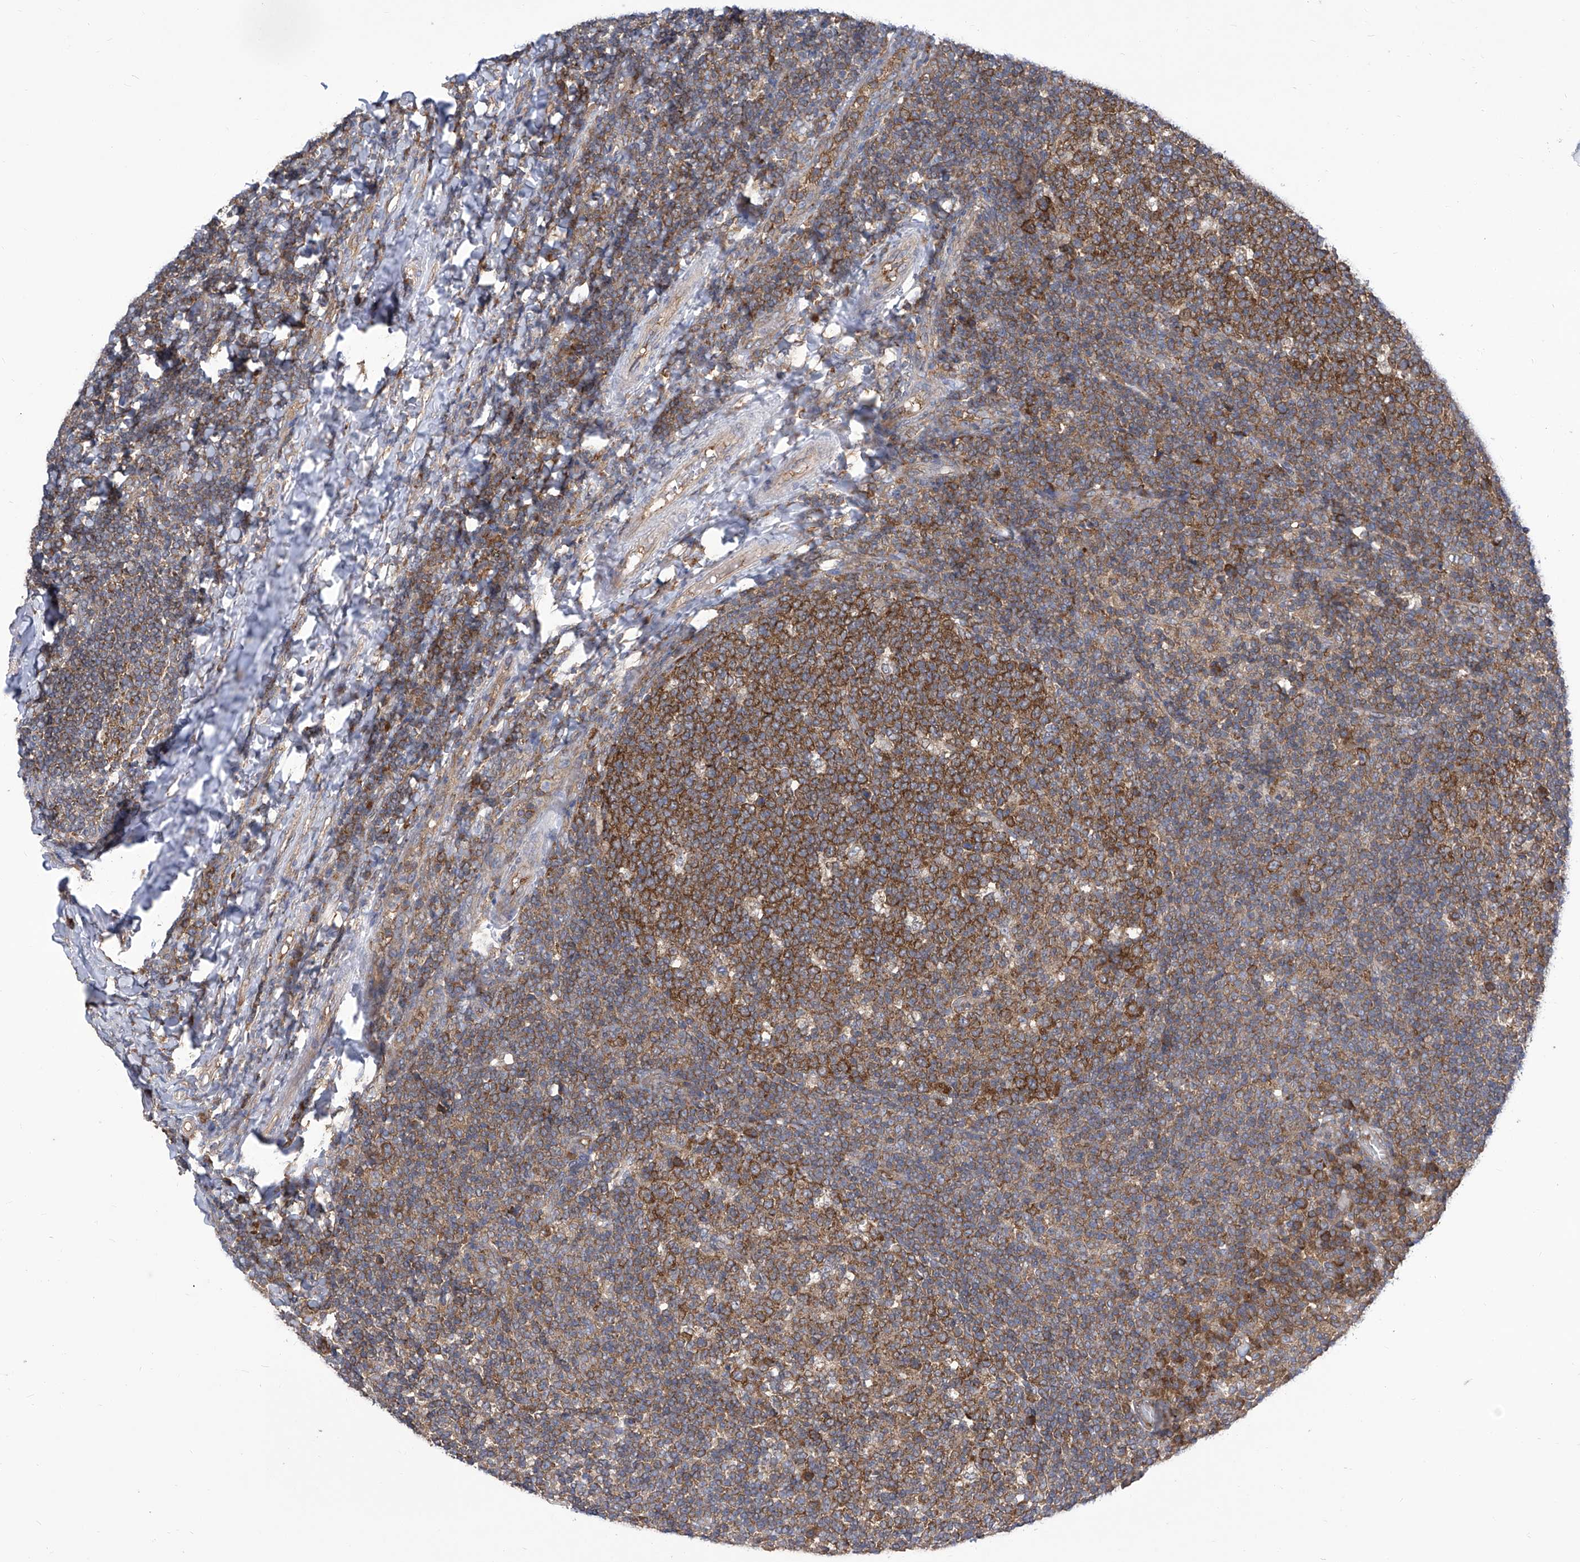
{"staining": {"intensity": "strong", "quantity": ">75%", "location": "cytoplasmic/membranous"}, "tissue": "tonsil", "cell_type": "Germinal center cells", "image_type": "normal", "snomed": [{"axis": "morphology", "description": "Normal tissue, NOS"}, {"axis": "topography", "description": "Tonsil"}], "caption": "Protein analysis of unremarkable tonsil reveals strong cytoplasmic/membranous positivity in approximately >75% of germinal center cells. The staining is performed using DAB (3,3'-diaminobenzidine) brown chromogen to label protein expression. The nuclei are counter-stained blue using hematoxylin.", "gene": "EIF3M", "patient": {"sex": "female", "age": 19}}